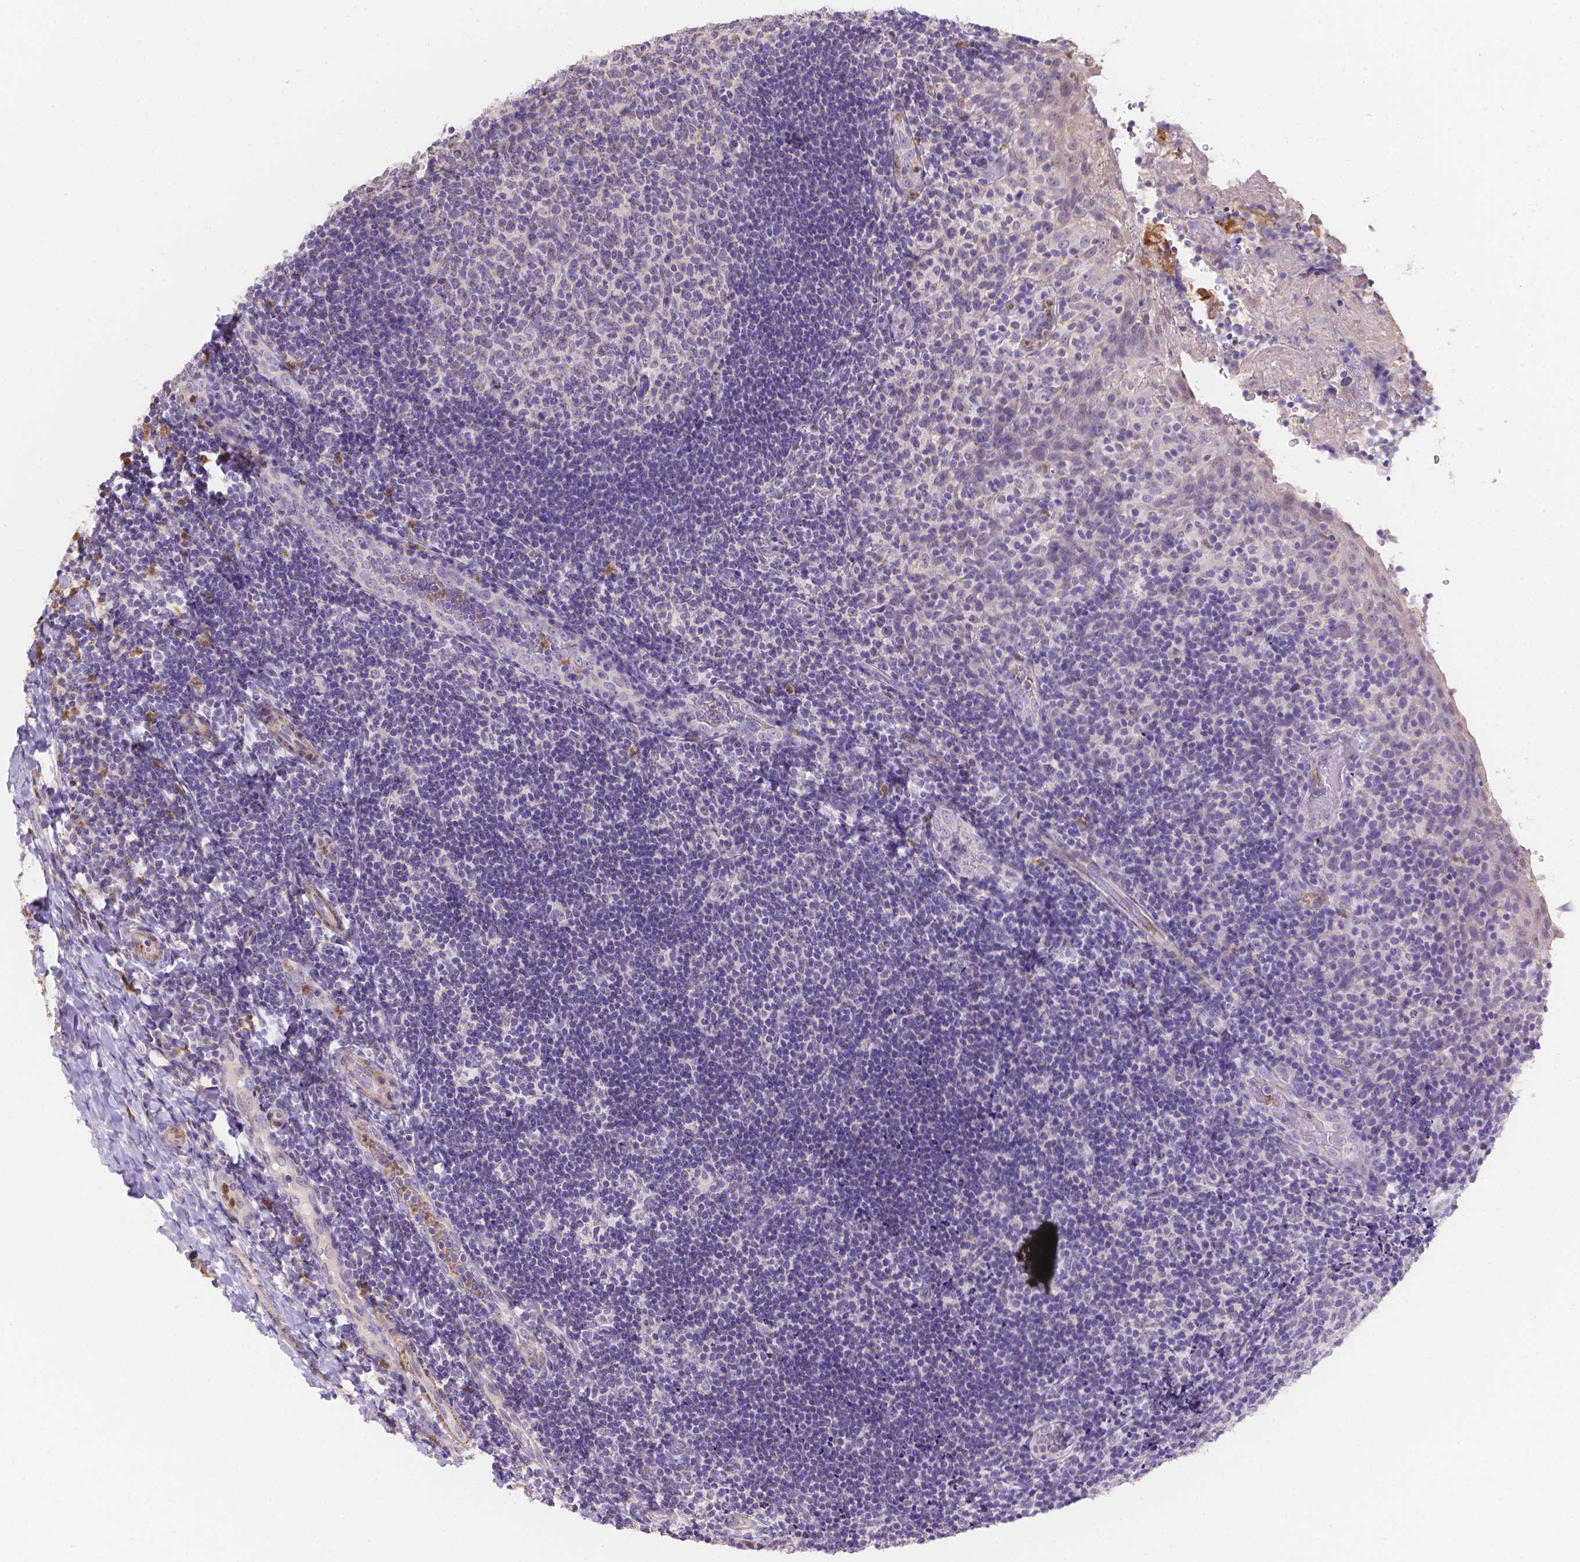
{"staining": {"intensity": "negative", "quantity": "none", "location": "none"}, "tissue": "tonsil", "cell_type": "Germinal center cells", "image_type": "normal", "snomed": [{"axis": "morphology", "description": "Normal tissue, NOS"}, {"axis": "topography", "description": "Tonsil"}], "caption": "IHC micrograph of benign tonsil: tonsil stained with DAB (3,3'-diaminobenzidine) exhibits no significant protein positivity in germinal center cells. (DAB IHC visualized using brightfield microscopy, high magnification).", "gene": "NXPE2", "patient": {"sex": "female", "age": 10}}